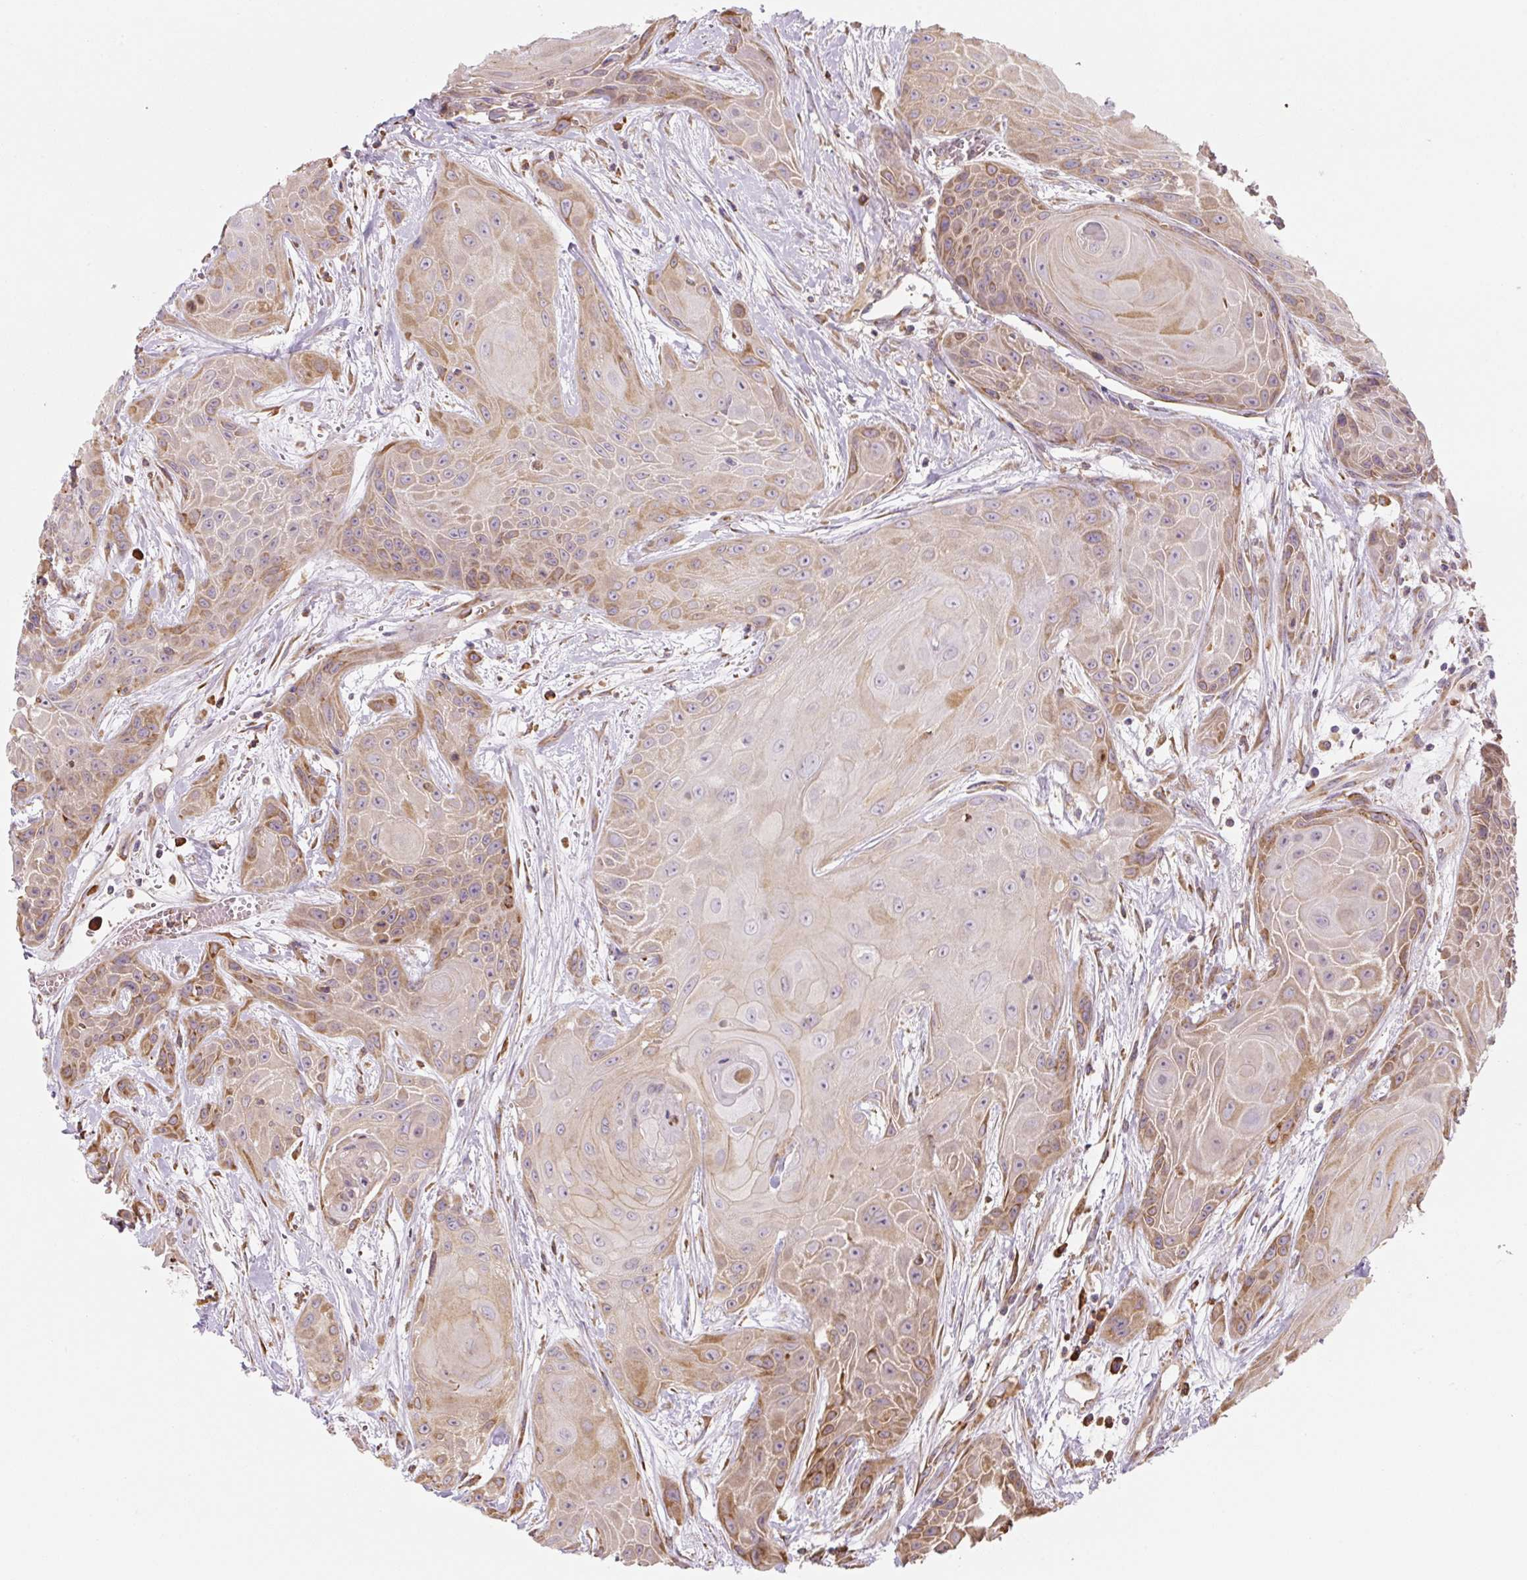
{"staining": {"intensity": "moderate", "quantity": "<25%", "location": "cytoplasmic/membranous"}, "tissue": "head and neck cancer", "cell_type": "Tumor cells", "image_type": "cancer", "snomed": [{"axis": "morphology", "description": "Squamous cell carcinoma, NOS"}, {"axis": "topography", "description": "Head-Neck"}], "caption": "Immunohistochemistry (IHC) histopathology image of head and neck cancer stained for a protein (brown), which shows low levels of moderate cytoplasmic/membranous expression in approximately <25% of tumor cells.", "gene": "RASA1", "patient": {"sex": "female", "age": 73}}